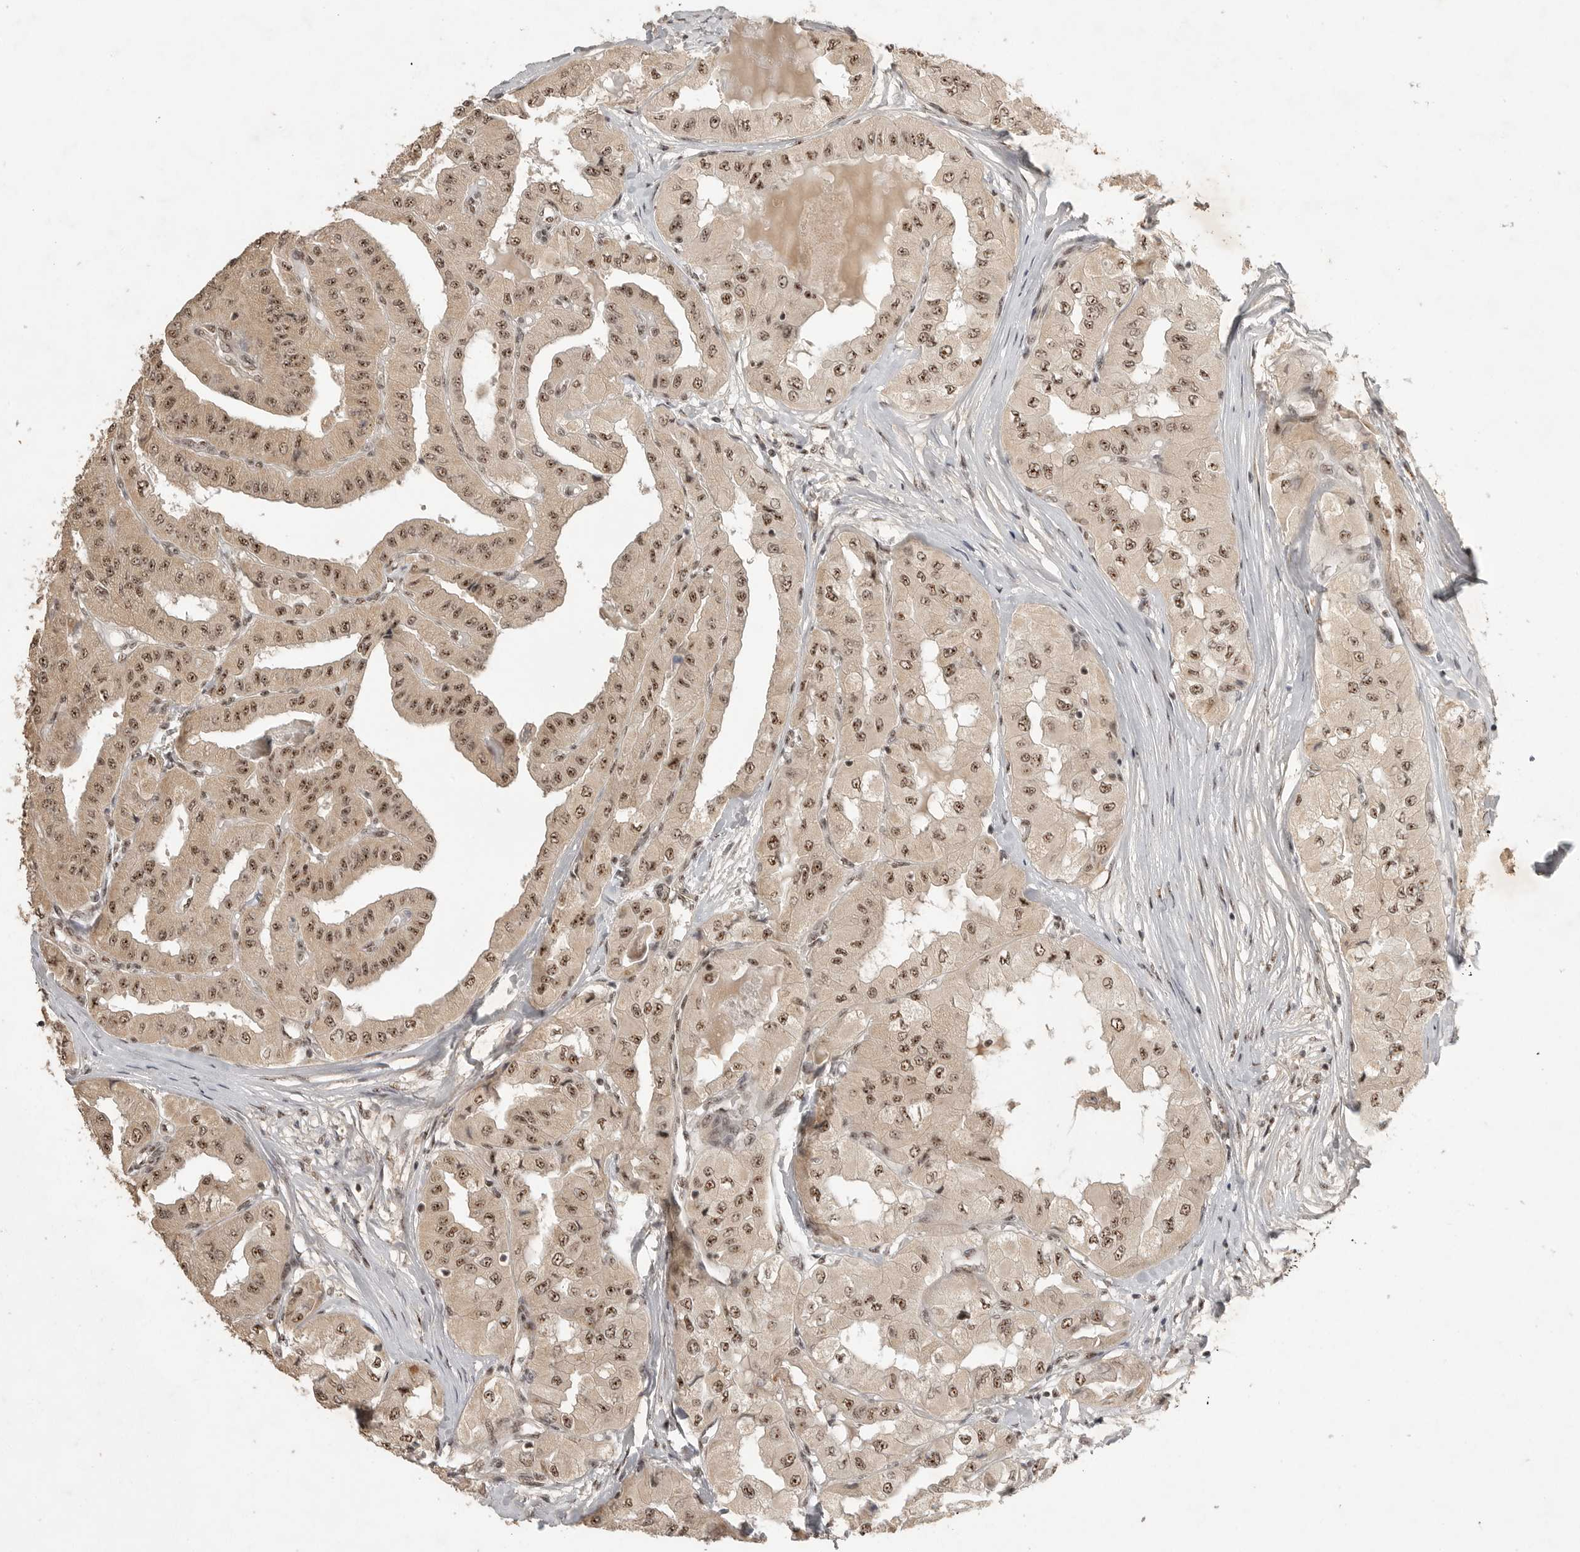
{"staining": {"intensity": "strong", "quantity": ">75%", "location": "cytoplasmic/membranous,nuclear"}, "tissue": "thyroid cancer", "cell_type": "Tumor cells", "image_type": "cancer", "snomed": [{"axis": "morphology", "description": "Papillary adenocarcinoma, NOS"}, {"axis": "topography", "description": "Thyroid gland"}], "caption": "Human thyroid cancer (papillary adenocarcinoma) stained for a protein (brown) displays strong cytoplasmic/membranous and nuclear positive positivity in approximately >75% of tumor cells.", "gene": "POMP", "patient": {"sex": "female", "age": 59}}